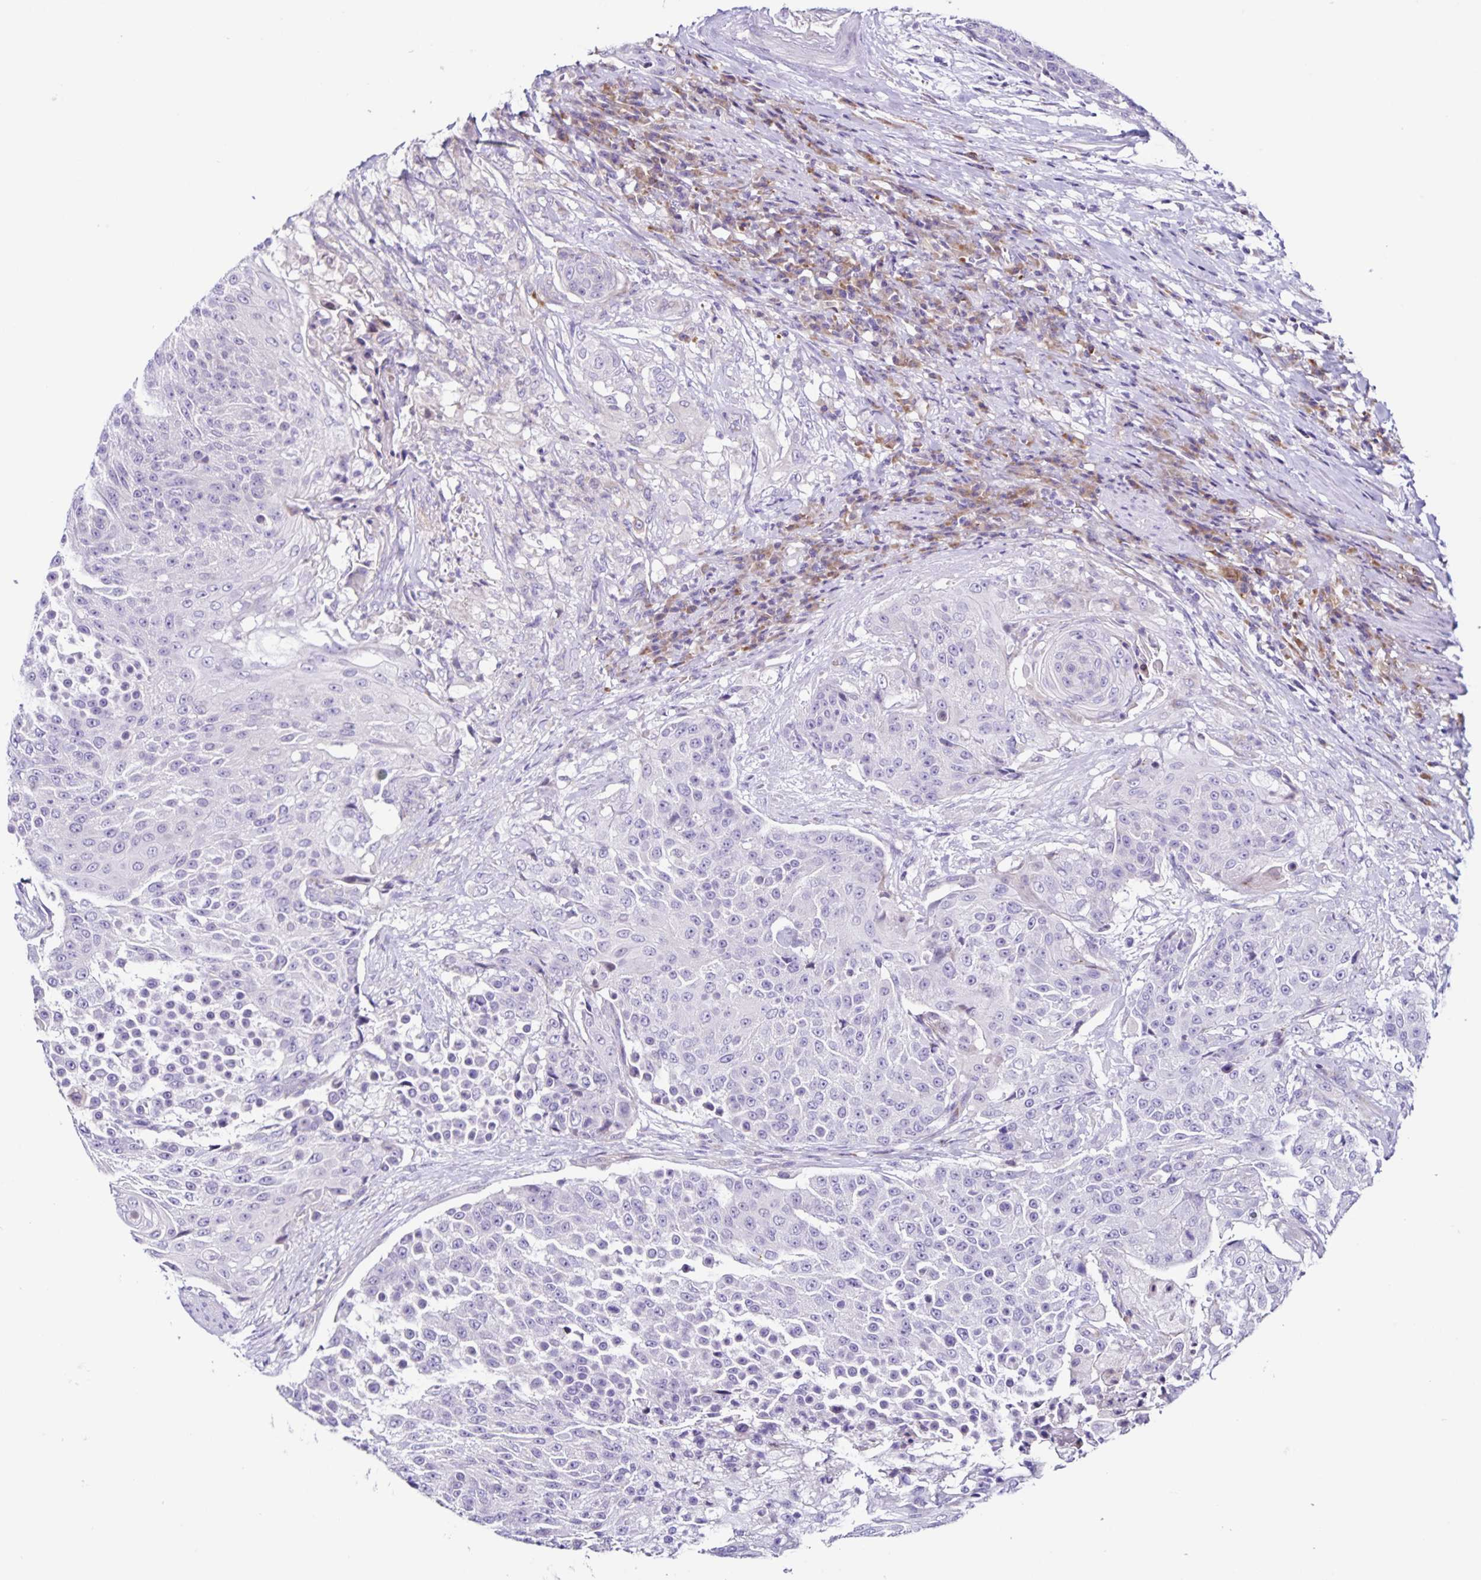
{"staining": {"intensity": "negative", "quantity": "none", "location": "none"}, "tissue": "urothelial cancer", "cell_type": "Tumor cells", "image_type": "cancer", "snomed": [{"axis": "morphology", "description": "Urothelial carcinoma, High grade"}, {"axis": "topography", "description": "Urinary bladder"}], "caption": "Tumor cells are negative for brown protein staining in urothelial cancer.", "gene": "RNFT2", "patient": {"sex": "female", "age": 63}}